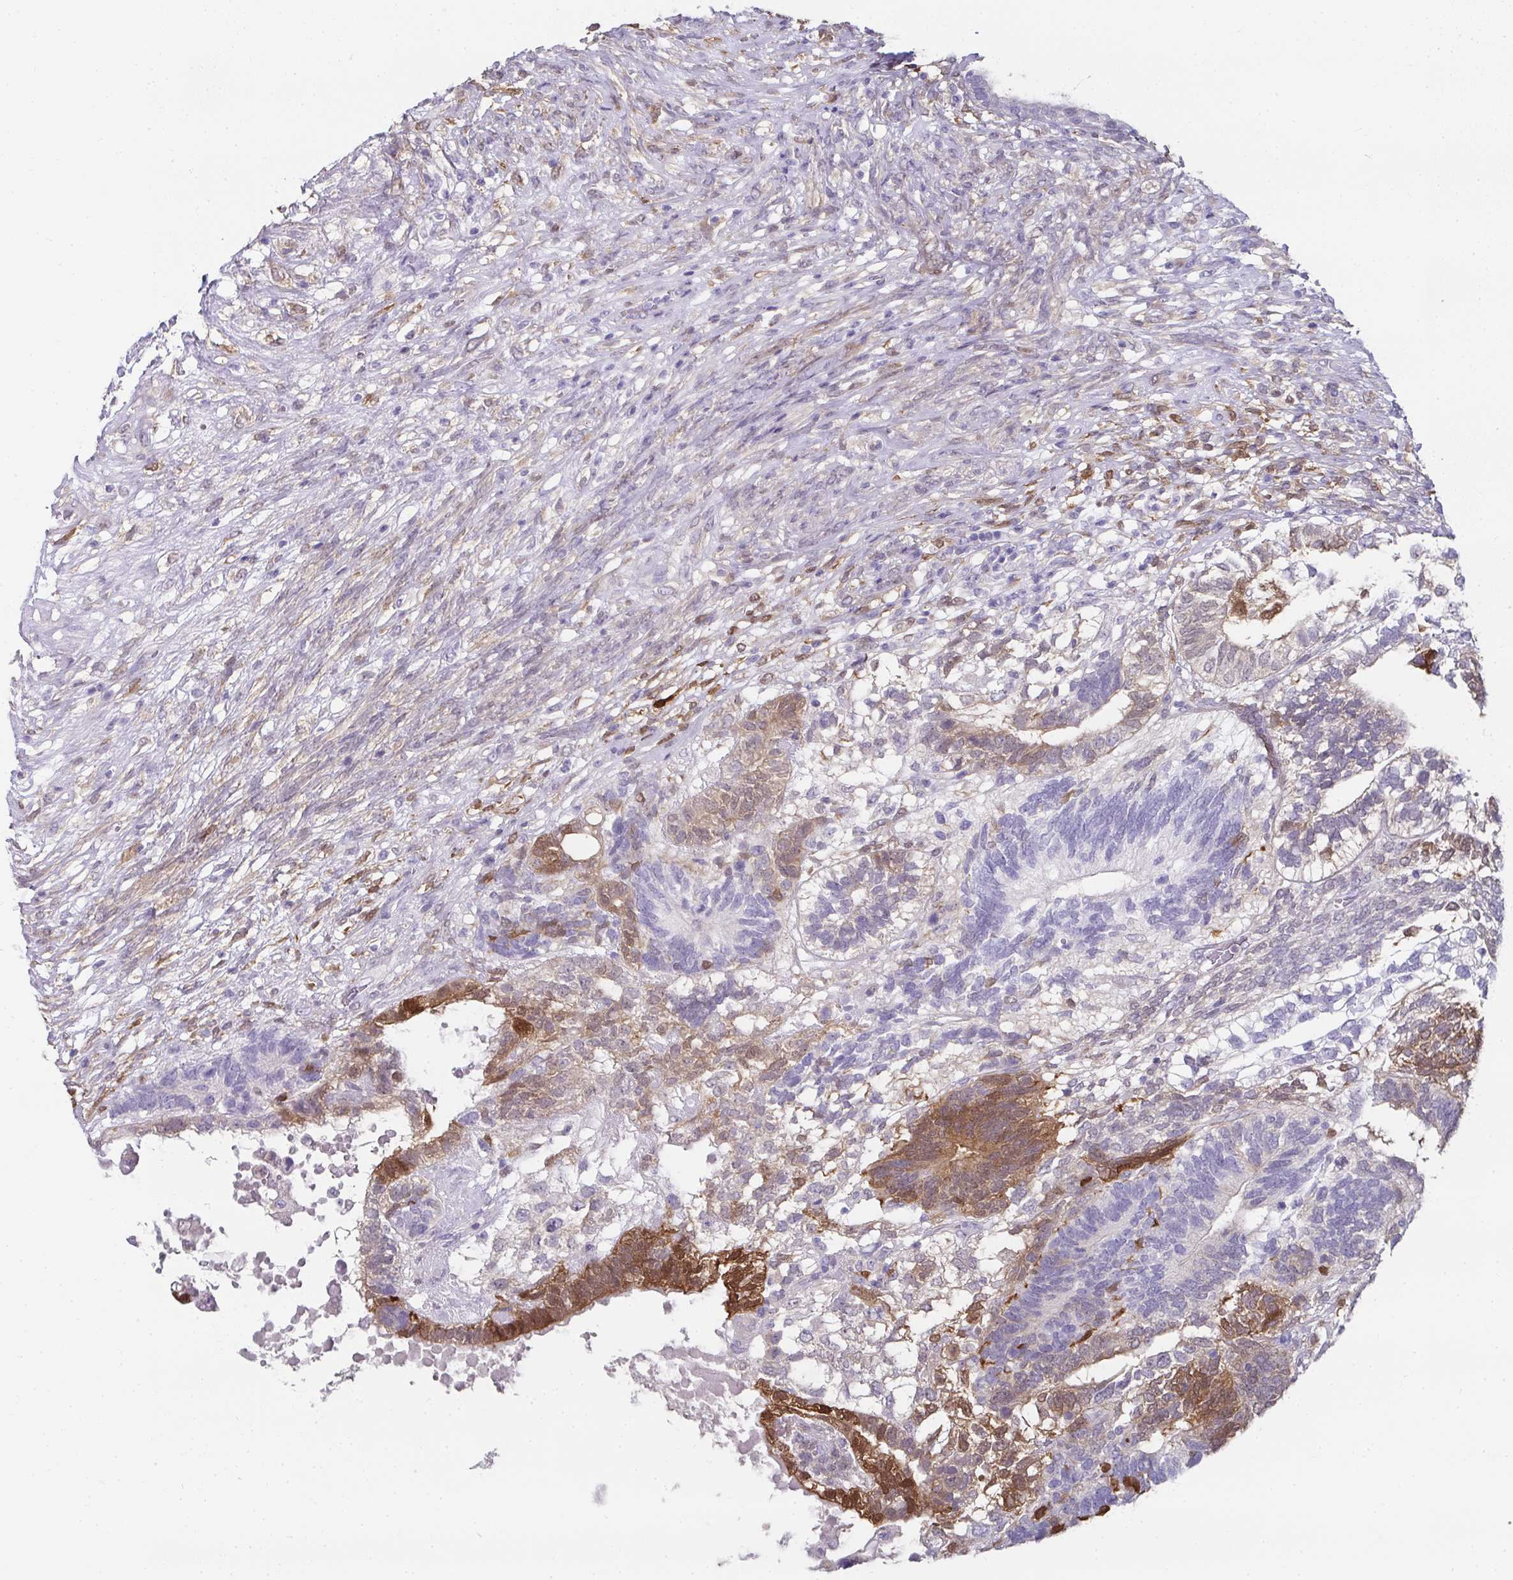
{"staining": {"intensity": "moderate", "quantity": "<25%", "location": "cytoplasmic/membranous,nuclear"}, "tissue": "testis cancer", "cell_type": "Tumor cells", "image_type": "cancer", "snomed": [{"axis": "morphology", "description": "Seminoma, NOS"}, {"axis": "morphology", "description": "Carcinoma, Embryonal, NOS"}, {"axis": "topography", "description": "Testis"}], "caption": "Human testis cancer (embryonal carcinoma) stained with a brown dye exhibits moderate cytoplasmic/membranous and nuclear positive expression in about <25% of tumor cells.", "gene": "RBP1", "patient": {"sex": "male", "age": 41}}